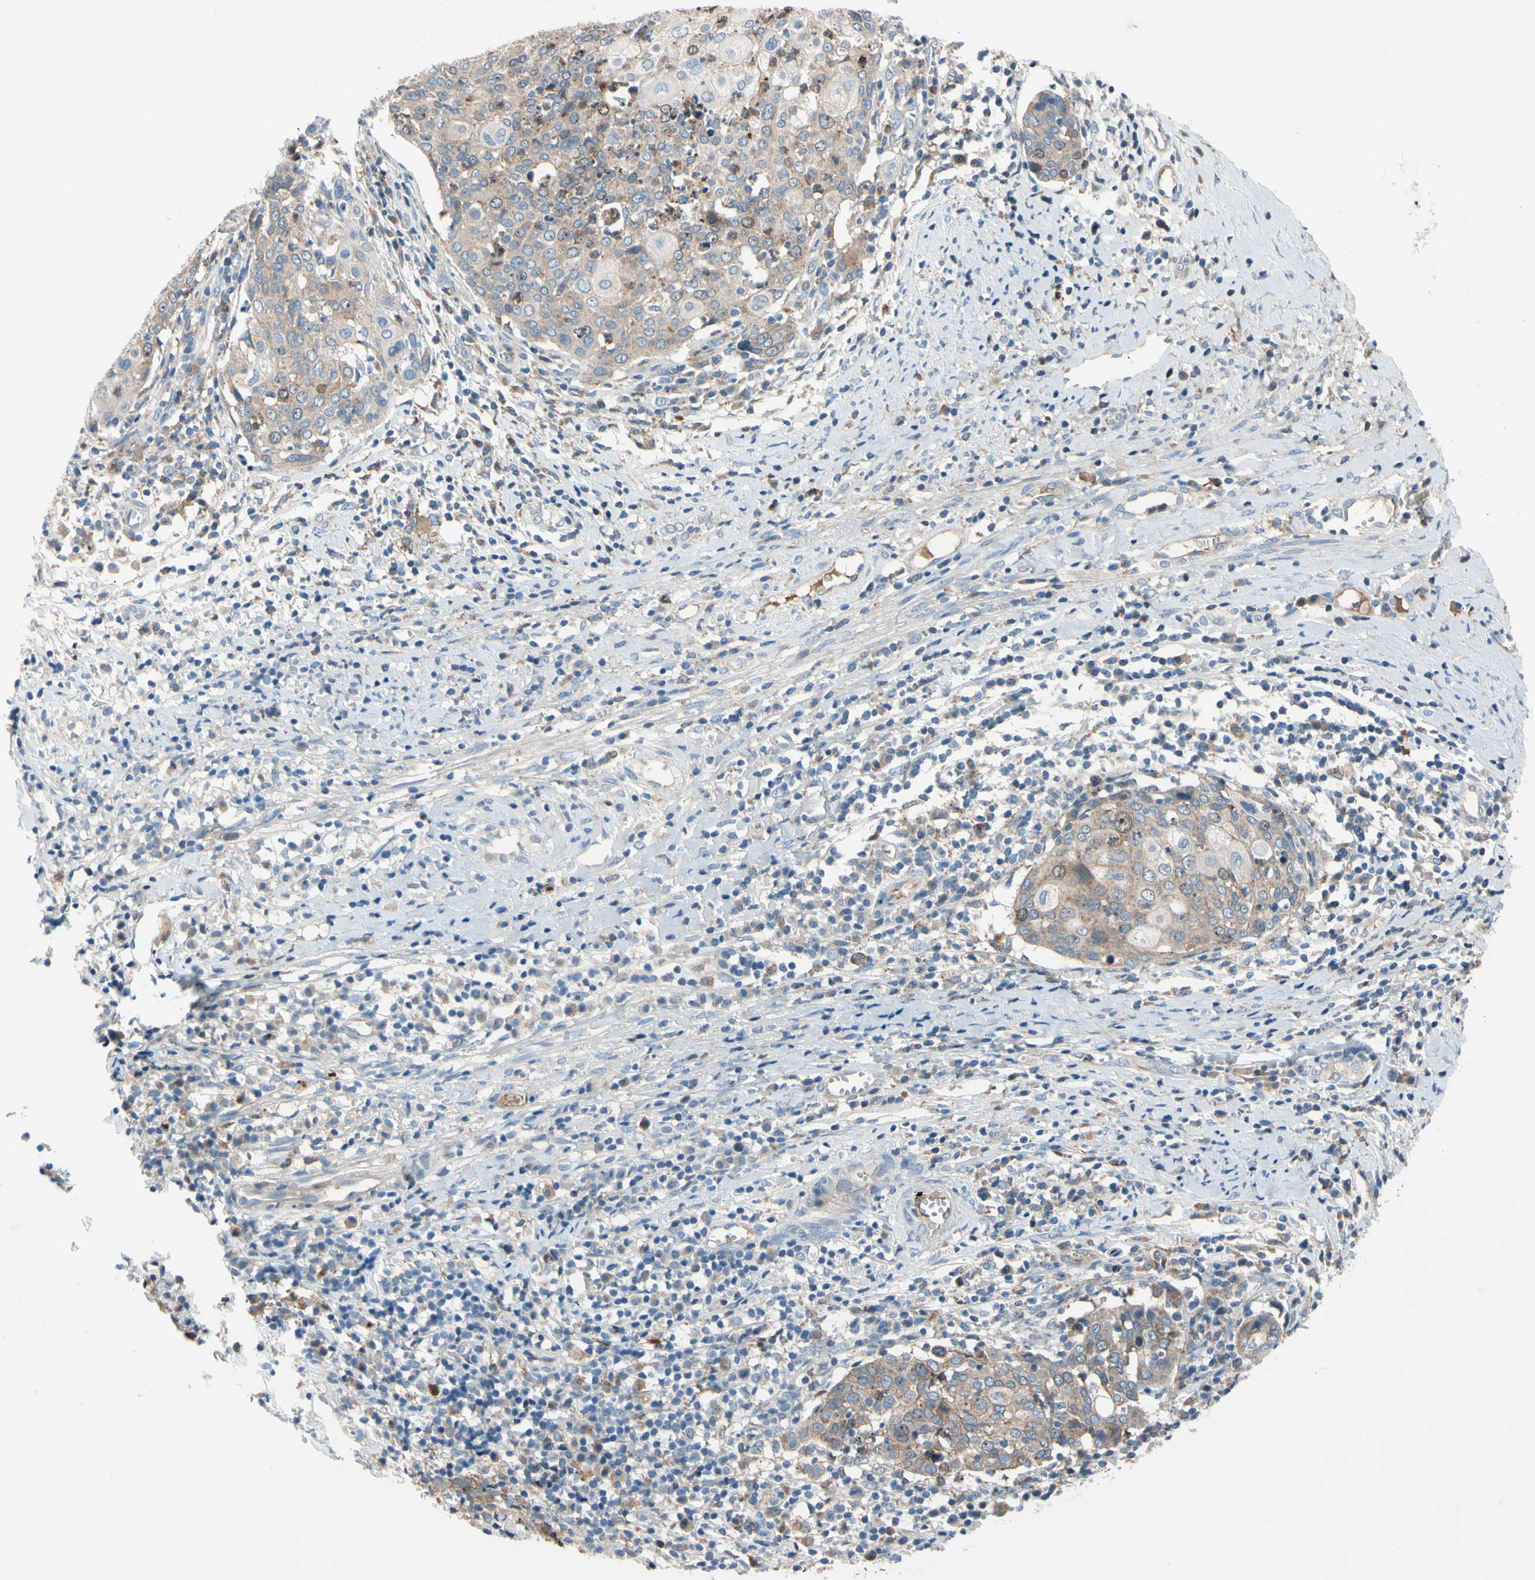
{"staining": {"intensity": "weak", "quantity": ">75%", "location": "cytoplasmic/membranous"}, "tissue": "cervical cancer", "cell_type": "Tumor cells", "image_type": "cancer", "snomed": [{"axis": "morphology", "description": "Squamous cell carcinoma, NOS"}, {"axis": "topography", "description": "Cervix"}], "caption": "There is low levels of weak cytoplasmic/membranous positivity in tumor cells of cervical cancer (squamous cell carcinoma), as demonstrated by immunohistochemical staining (brown color).", "gene": "HJURP", "patient": {"sex": "female", "age": 40}}